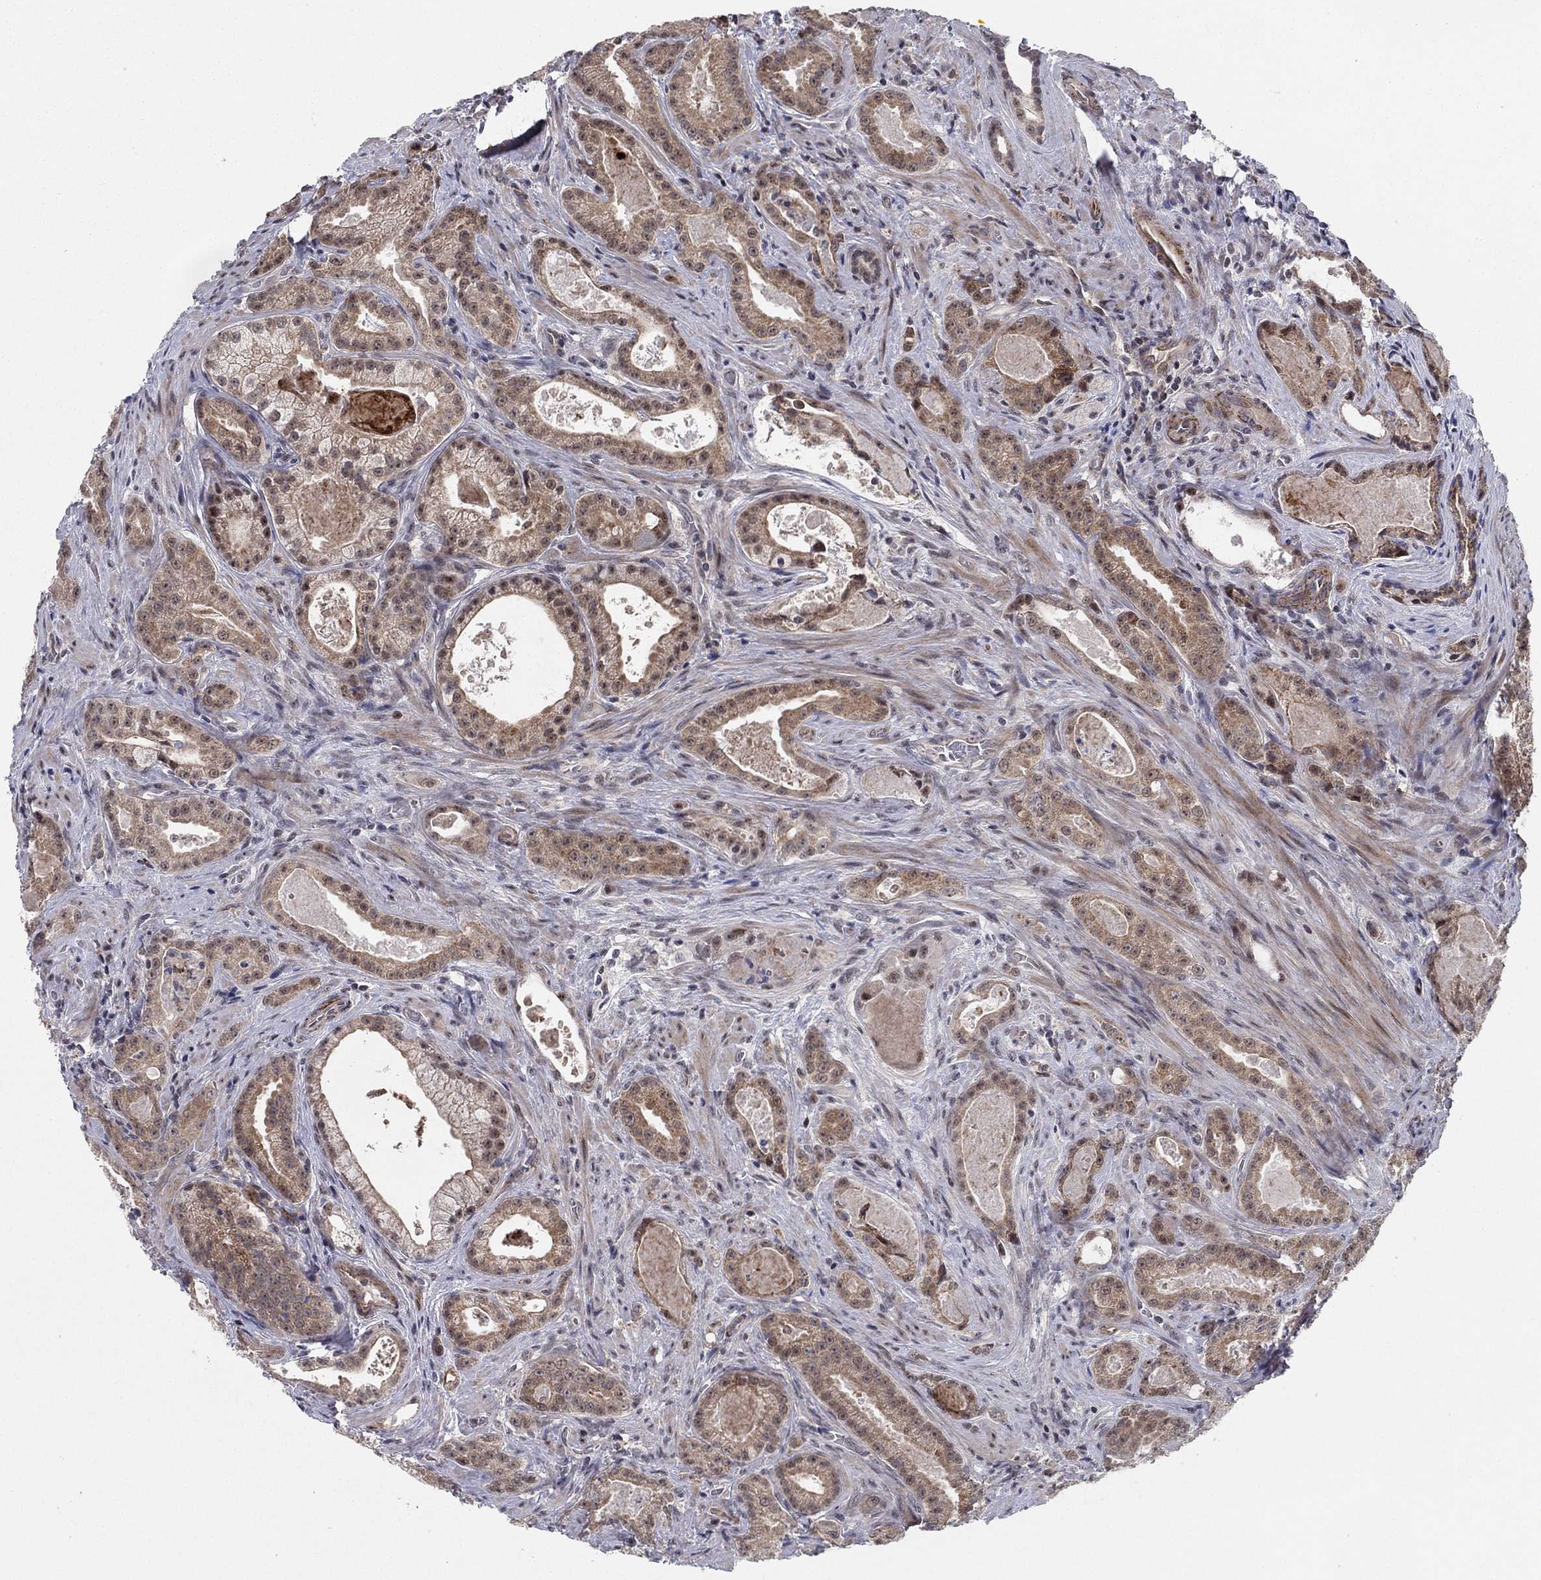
{"staining": {"intensity": "moderate", "quantity": ">75%", "location": "cytoplasmic/membranous"}, "tissue": "prostate cancer", "cell_type": "Tumor cells", "image_type": "cancer", "snomed": [{"axis": "morphology", "description": "Adenocarcinoma, NOS"}, {"axis": "topography", "description": "Prostate"}], "caption": "Brown immunohistochemical staining in human prostate cancer displays moderate cytoplasmic/membranous positivity in approximately >75% of tumor cells. (IHC, brightfield microscopy, high magnification).", "gene": "ZNF395", "patient": {"sex": "male", "age": 61}}